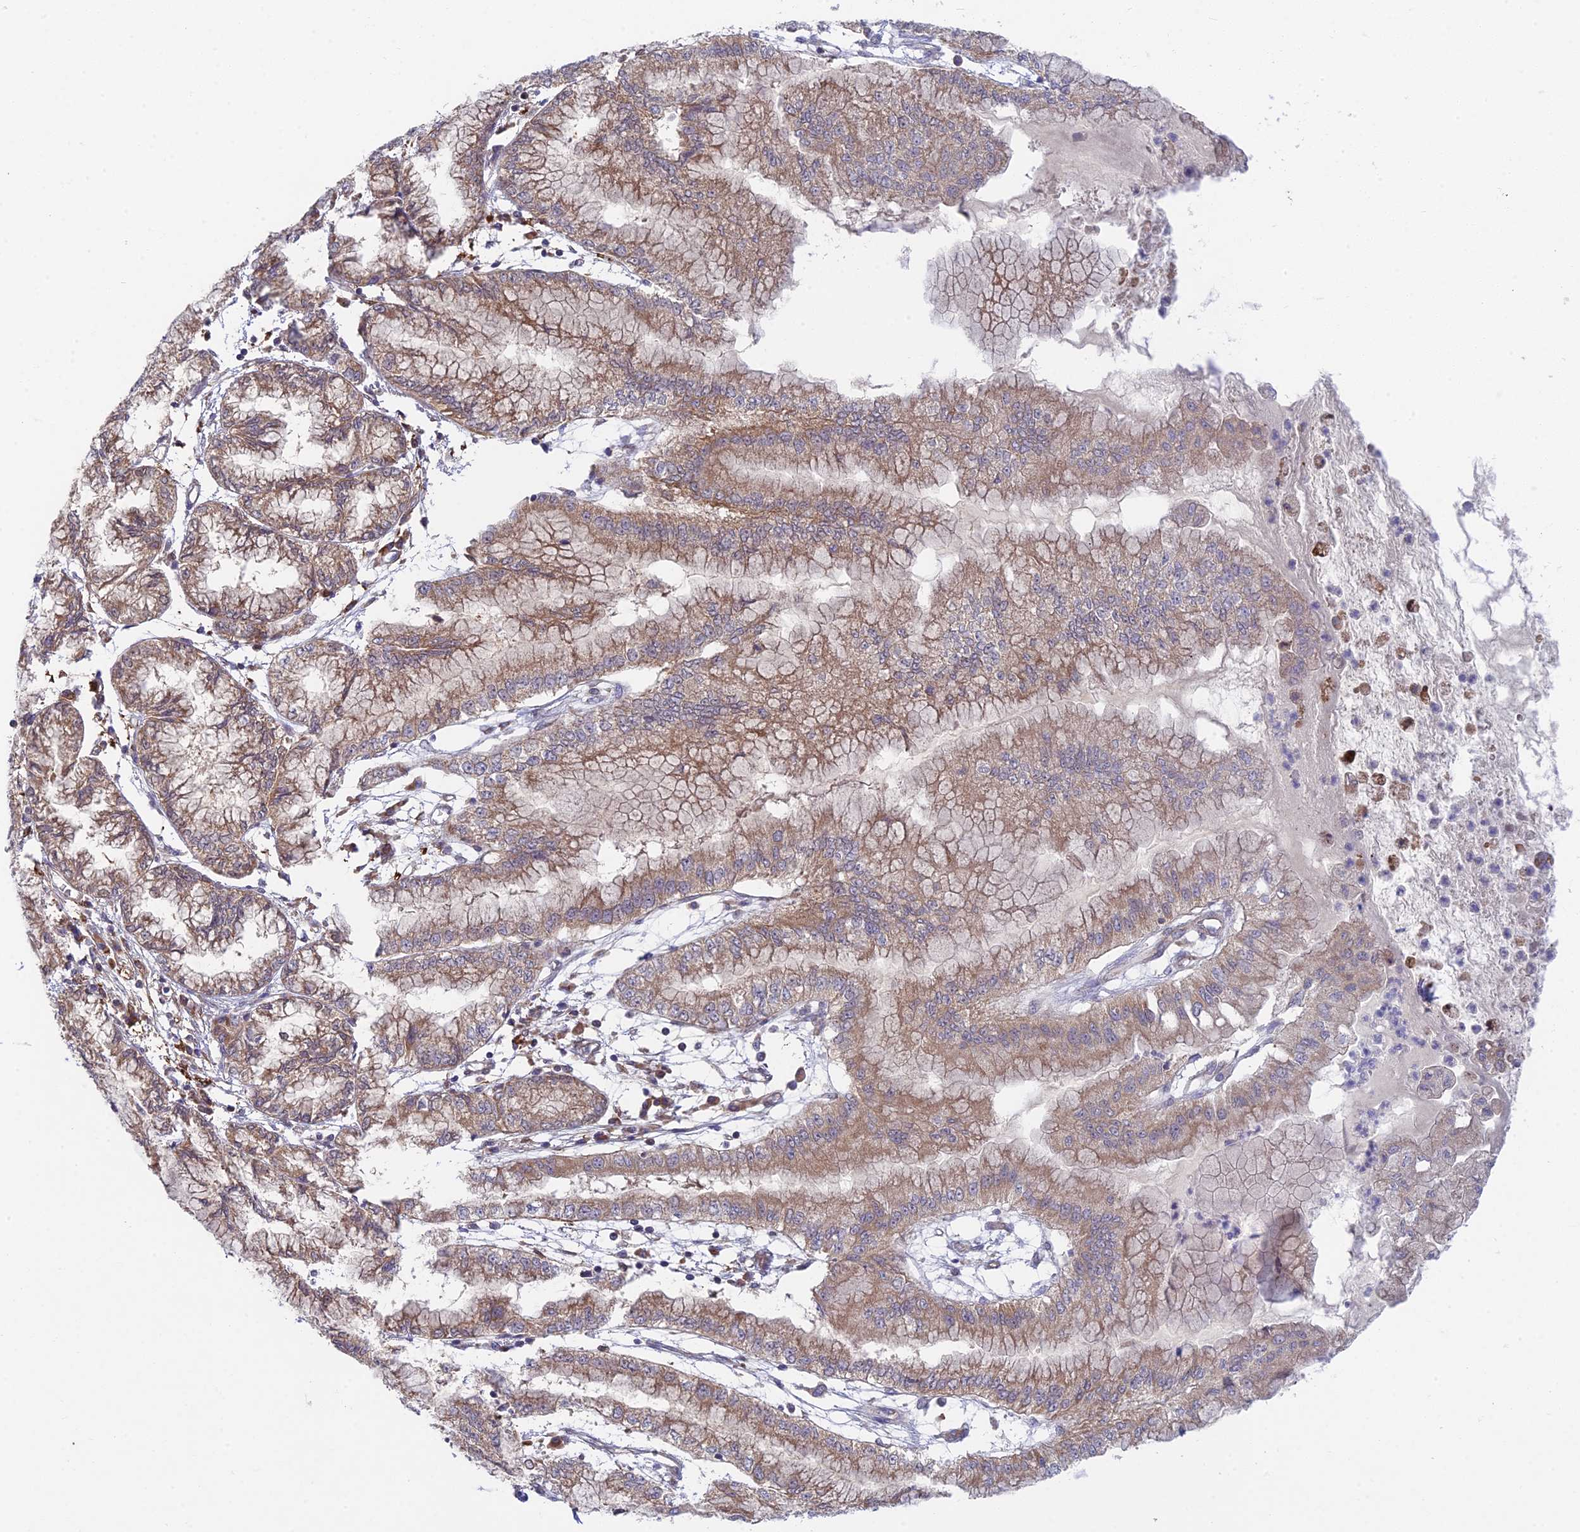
{"staining": {"intensity": "moderate", "quantity": ">75%", "location": "cytoplasmic/membranous"}, "tissue": "pancreatic cancer", "cell_type": "Tumor cells", "image_type": "cancer", "snomed": [{"axis": "morphology", "description": "Adenocarcinoma, NOS"}, {"axis": "topography", "description": "Pancreas"}], "caption": "Tumor cells demonstrate medium levels of moderate cytoplasmic/membranous staining in about >75% of cells in pancreatic cancer (adenocarcinoma).", "gene": "INCA1", "patient": {"sex": "male", "age": 73}}